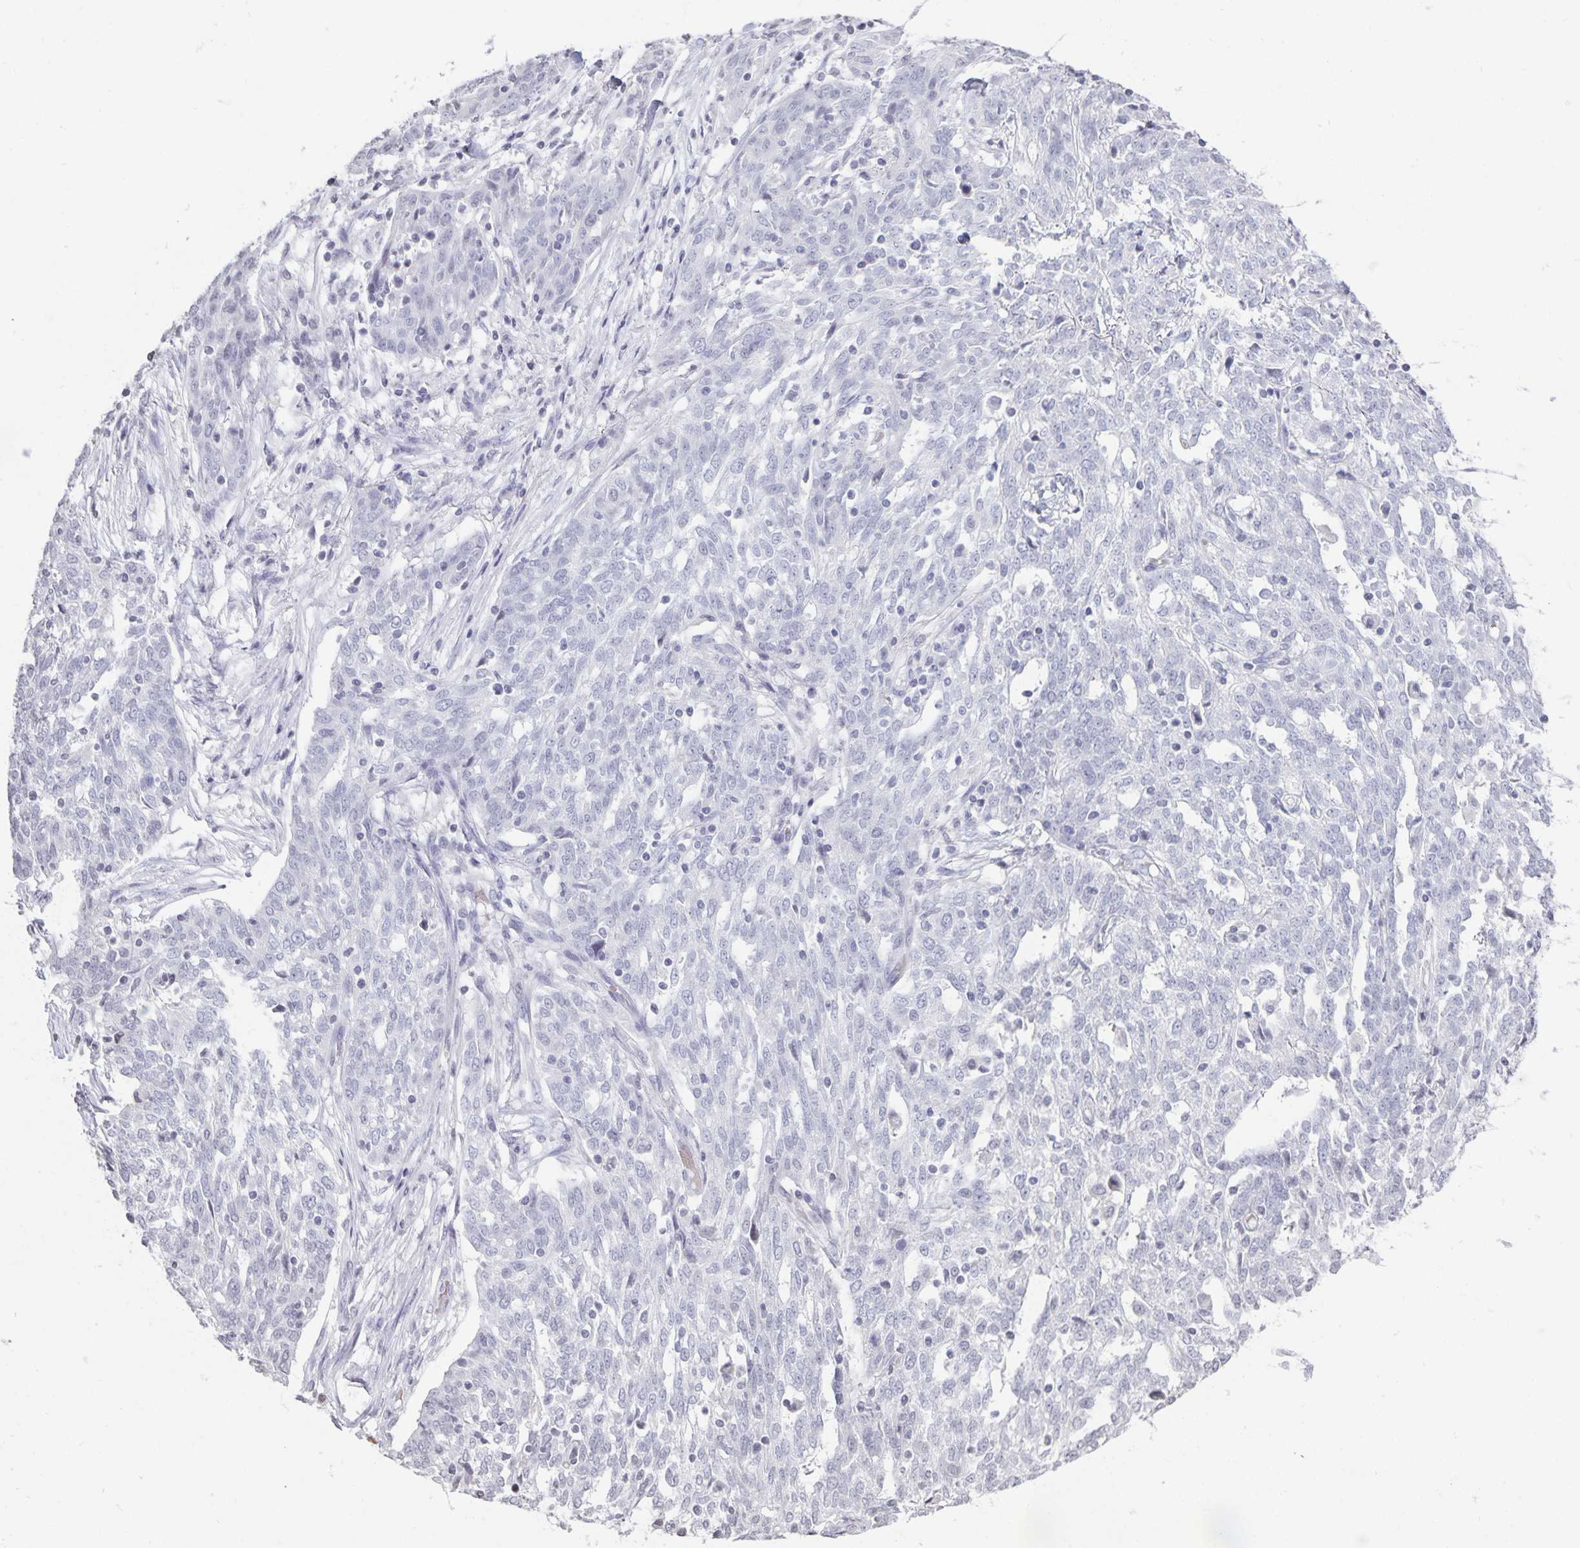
{"staining": {"intensity": "negative", "quantity": "none", "location": "none"}, "tissue": "ovarian cancer", "cell_type": "Tumor cells", "image_type": "cancer", "snomed": [{"axis": "morphology", "description": "Cystadenocarcinoma, serous, NOS"}, {"axis": "topography", "description": "Ovary"}], "caption": "Tumor cells are negative for brown protein staining in ovarian serous cystadenocarcinoma.", "gene": "AQP4", "patient": {"sex": "female", "age": 67}}